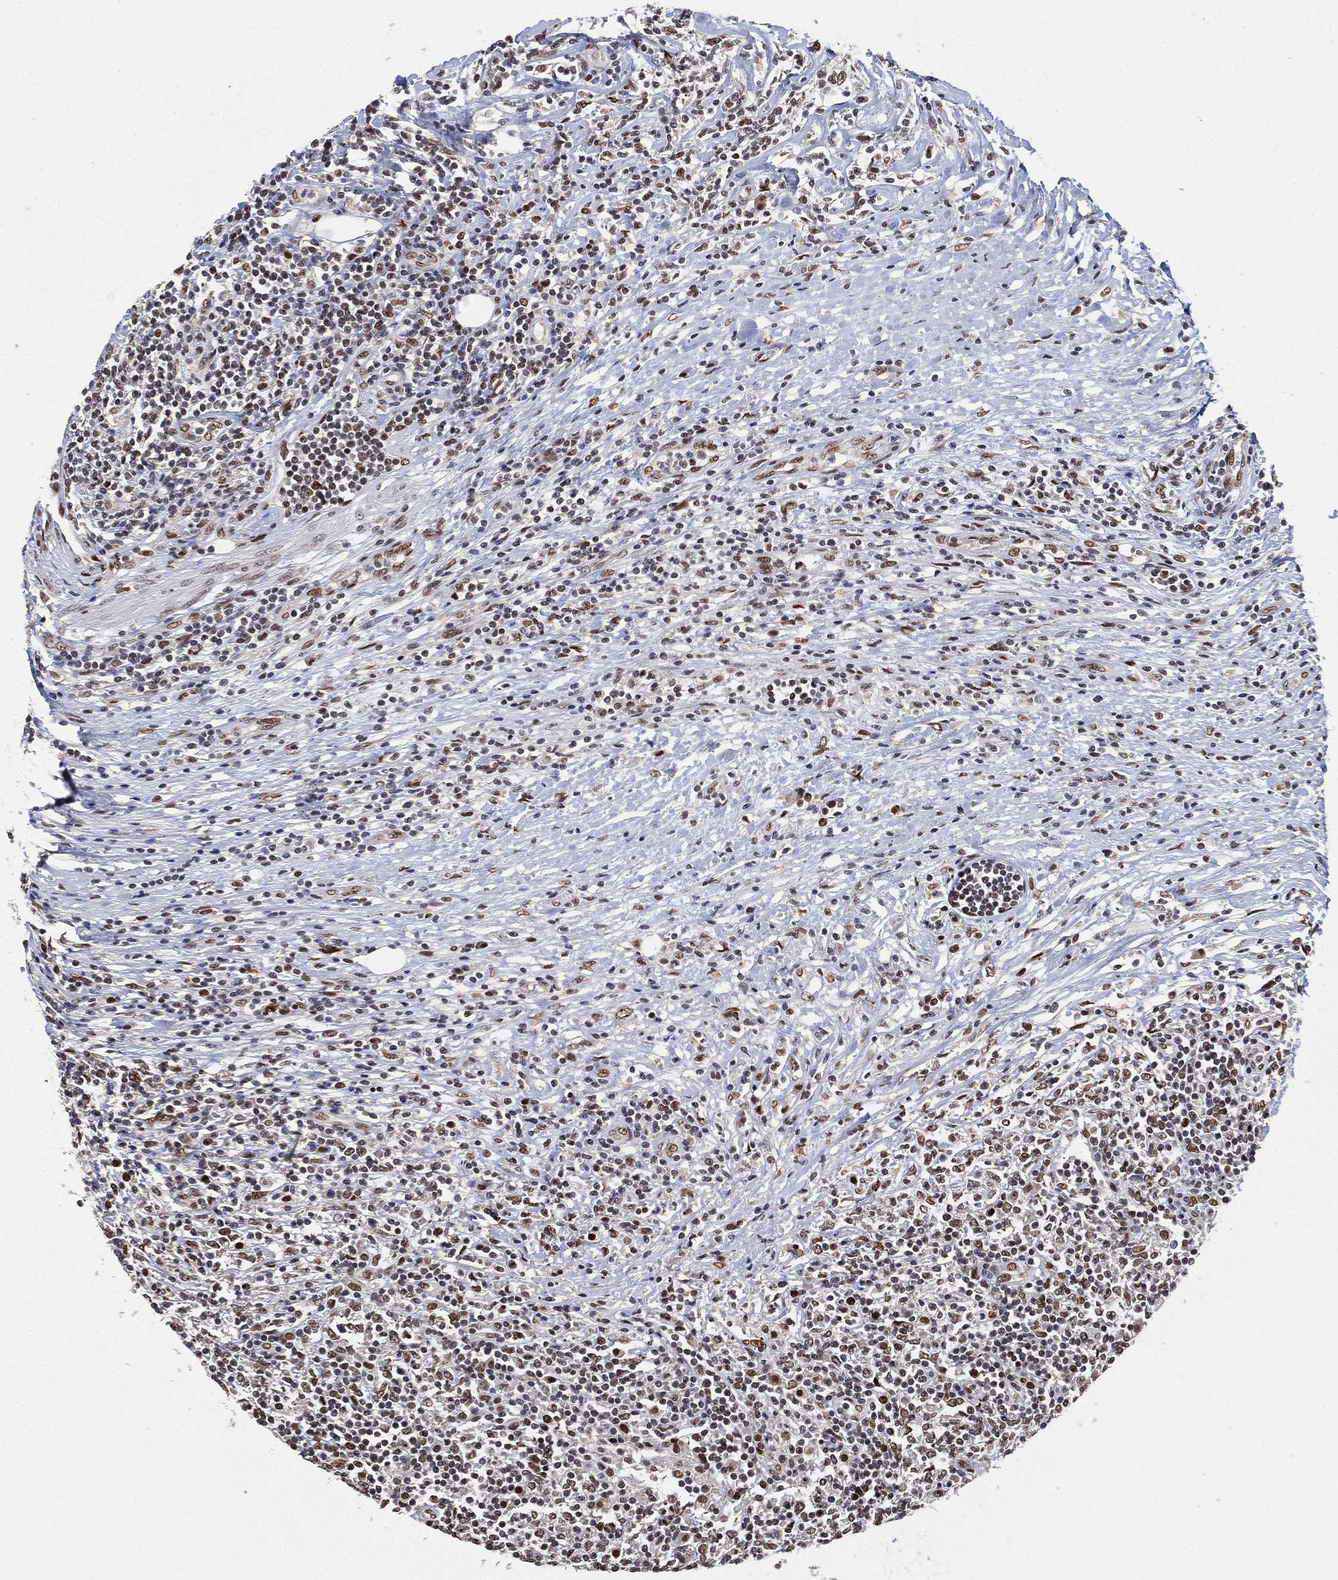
{"staining": {"intensity": "negative", "quantity": "none", "location": "none"}, "tissue": "lymphoma", "cell_type": "Tumor cells", "image_type": "cancer", "snomed": [{"axis": "morphology", "description": "Malignant lymphoma, non-Hodgkin's type, High grade"}, {"axis": "topography", "description": "Lymph node"}], "caption": "A high-resolution micrograph shows immunohistochemistry (IHC) staining of malignant lymphoma, non-Hodgkin's type (high-grade), which displays no significant staining in tumor cells.", "gene": "YLPM1", "patient": {"sex": "female", "age": 84}}